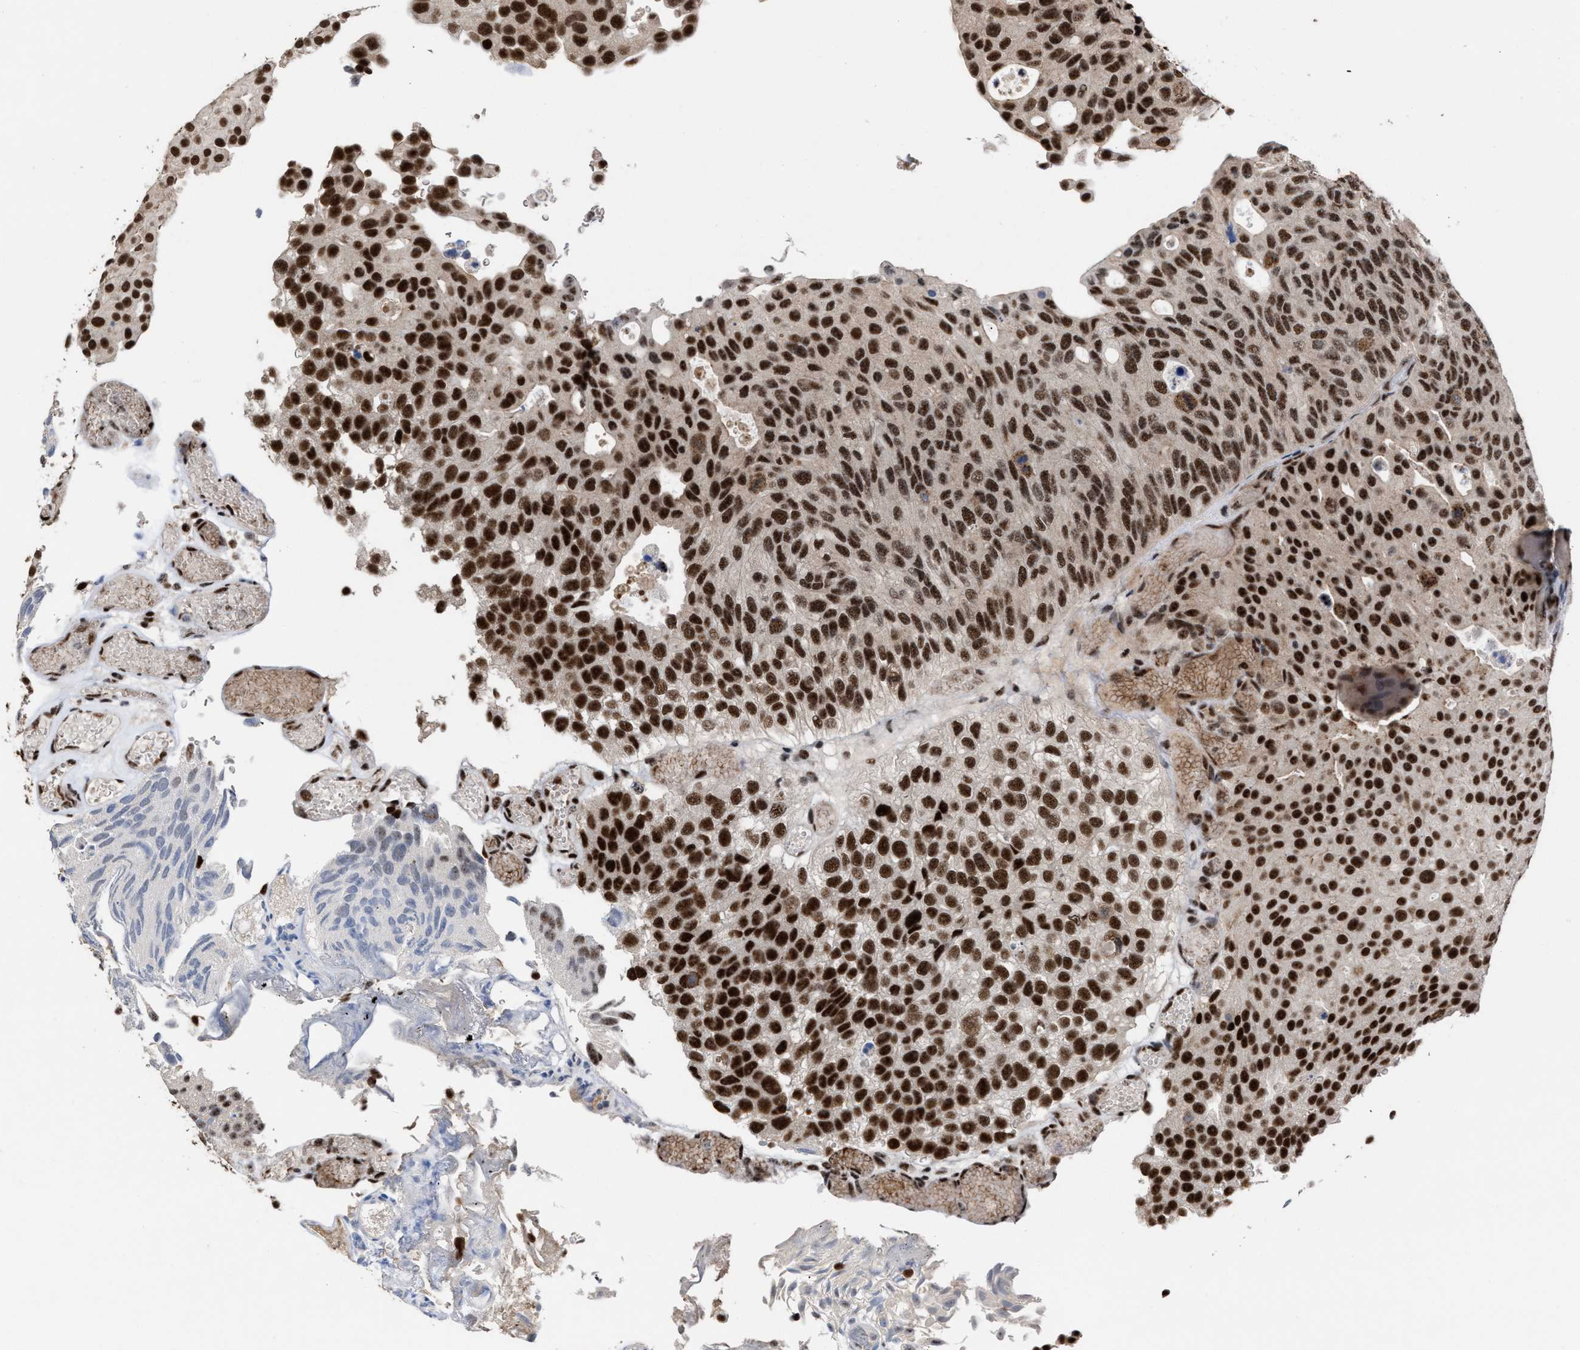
{"staining": {"intensity": "strong", "quantity": ">75%", "location": "nuclear"}, "tissue": "urothelial cancer", "cell_type": "Tumor cells", "image_type": "cancer", "snomed": [{"axis": "morphology", "description": "Urothelial carcinoma, Low grade"}, {"axis": "topography", "description": "Urinary bladder"}], "caption": "Human urothelial cancer stained for a protein (brown) reveals strong nuclear positive expression in approximately >75% of tumor cells.", "gene": "EIF4A3", "patient": {"sex": "male", "age": 78}}